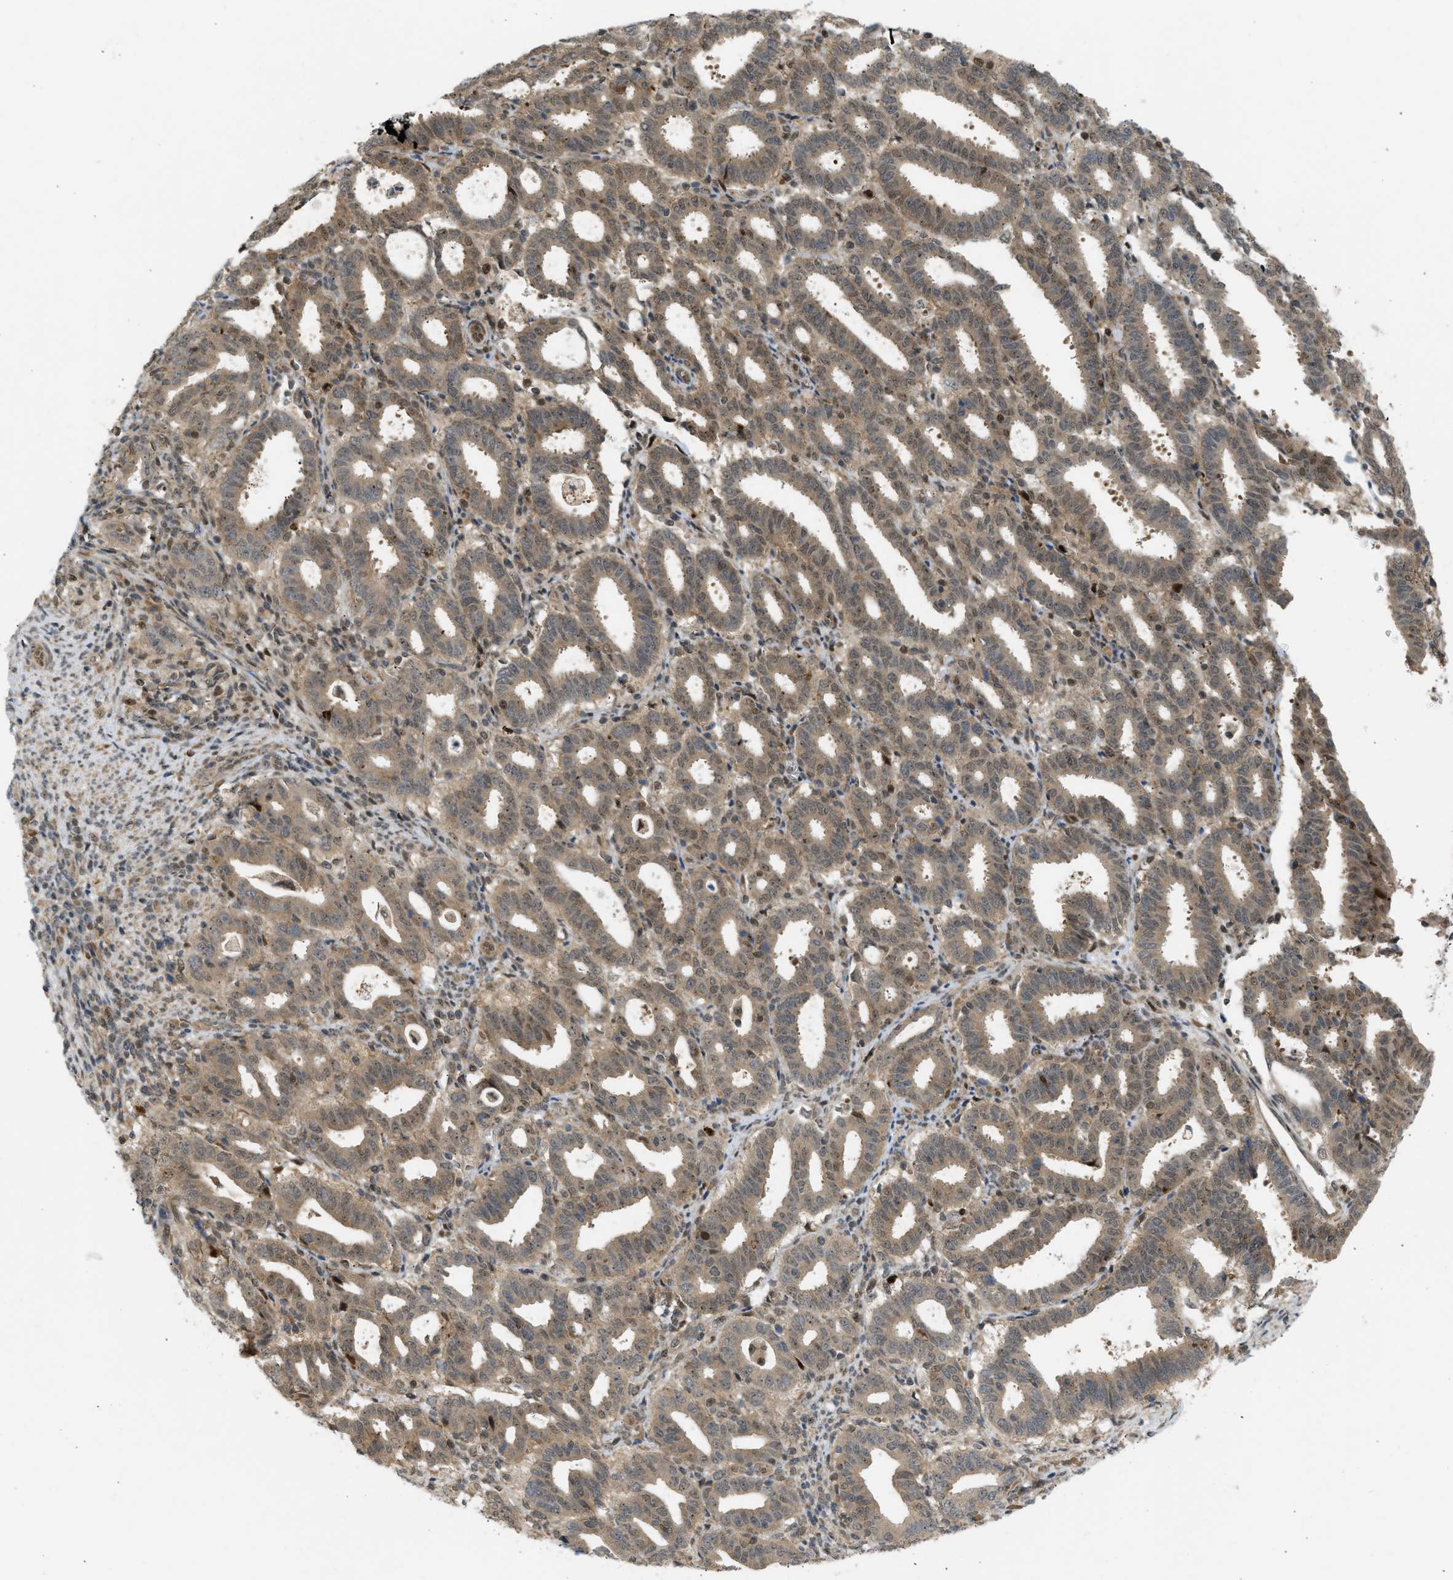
{"staining": {"intensity": "moderate", "quantity": ">75%", "location": "cytoplasmic/membranous"}, "tissue": "endometrial cancer", "cell_type": "Tumor cells", "image_type": "cancer", "snomed": [{"axis": "morphology", "description": "Adenocarcinoma, NOS"}, {"axis": "topography", "description": "Uterus"}], "caption": "Immunohistochemistry (IHC) histopathology image of neoplastic tissue: endometrial cancer stained using IHC reveals medium levels of moderate protein expression localized specifically in the cytoplasmic/membranous of tumor cells, appearing as a cytoplasmic/membranous brown color.", "gene": "BAG1", "patient": {"sex": "female", "age": 83}}